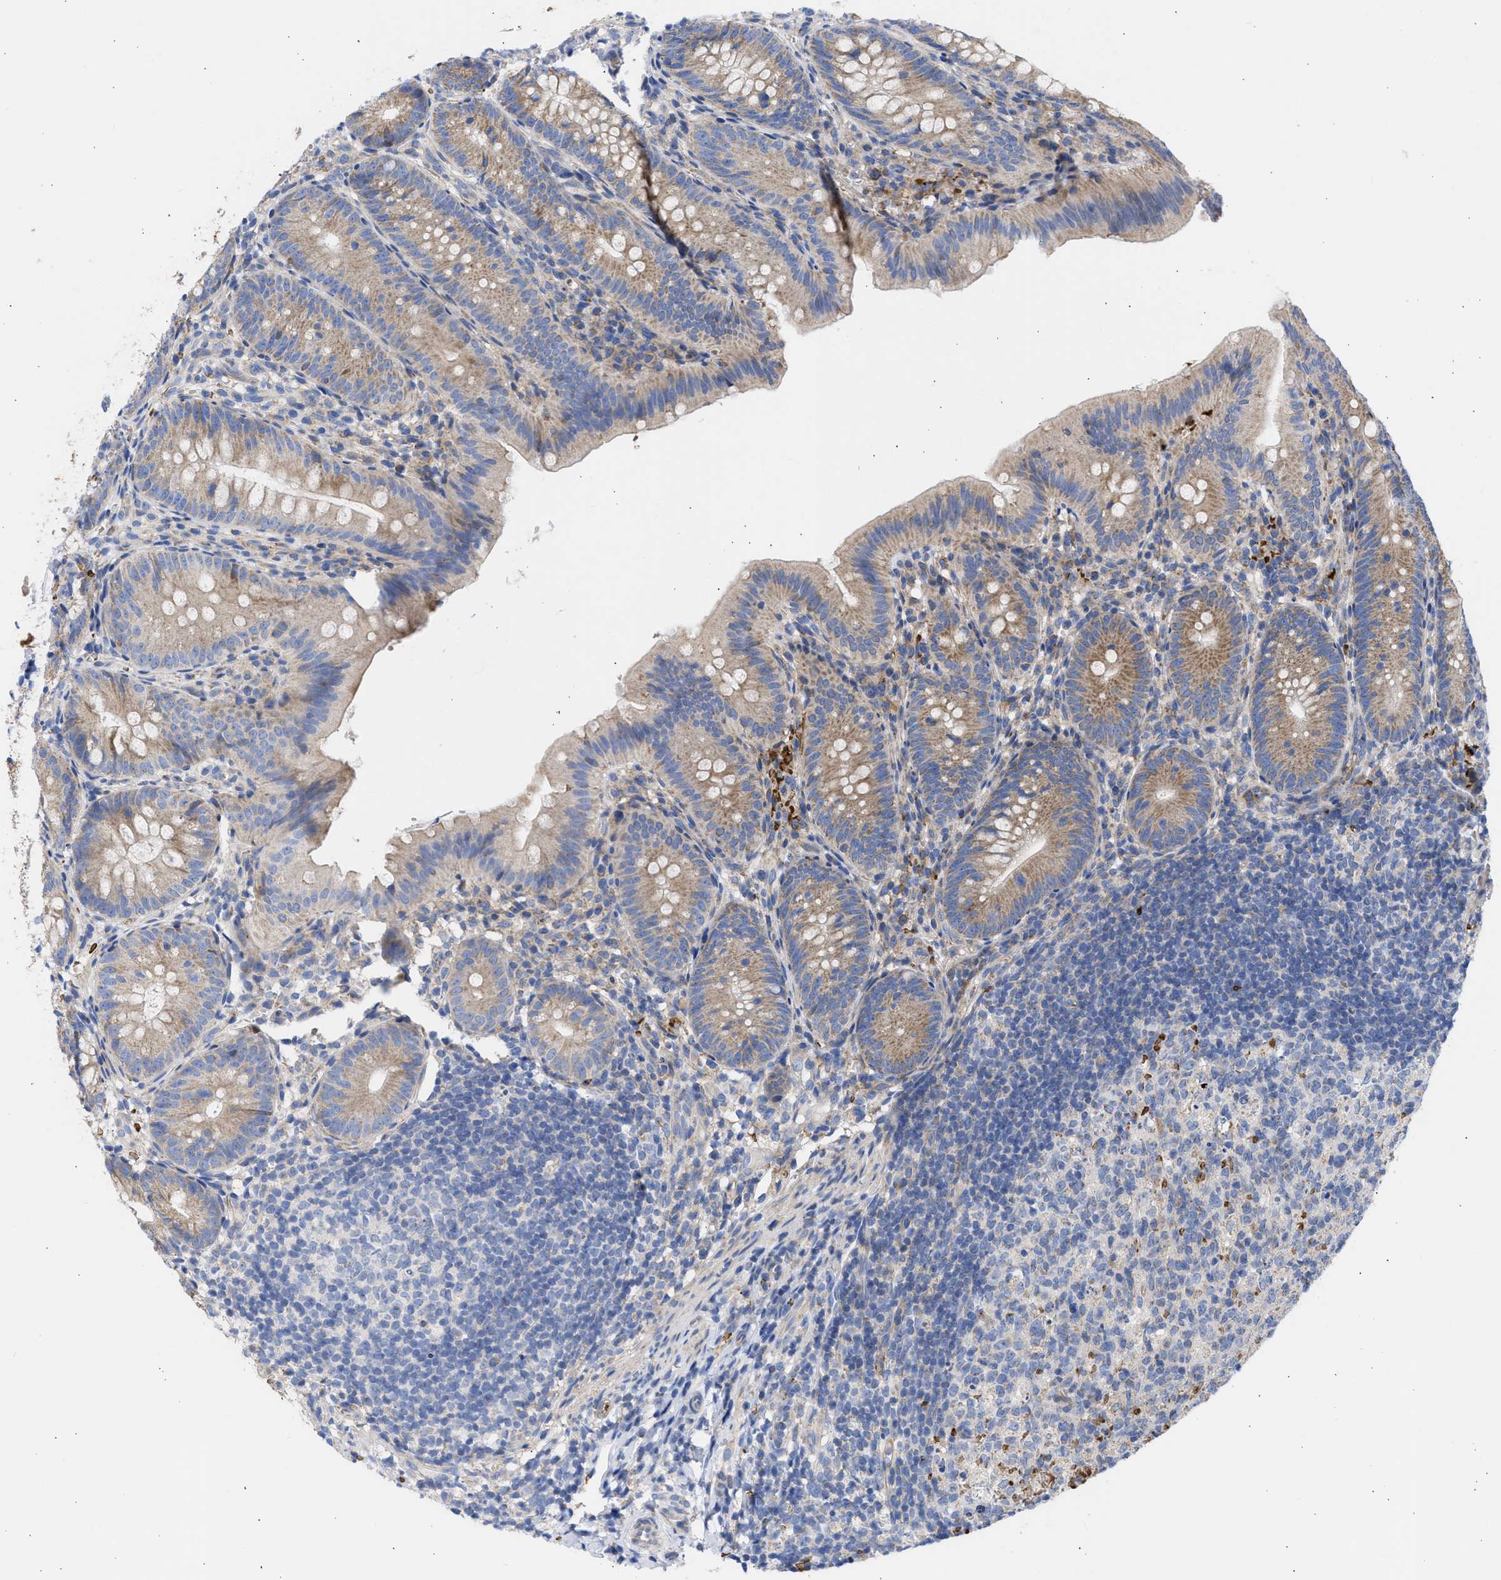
{"staining": {"intensity": "moderate", "quantity": ">75%", "location": "cytoplasmic/membranous"}, "tissue": "appendix", "cell_type": "Glandular cells", "image_type": "normal", "snomed": [{"axis": "morphology", "description": "Normal tissue, NOS"}, {"axis": "topography", "description": "Appendix"}], "caption": "Immunohistochemistry staining of unremarkable appendix, which reveals medium levels of moderate cytoplasmic/membranous positivity in about >75% of glandular cells indicating moderate cytoplasmic/membranous protein staining. The staining was performed using DAB (3,3'-diaminobenzidine) (brown) for protein detection and nuclei were counterstained in hematoxylin (blue).", "gene": "BTG3", "patient": {"sex": "male", "age": 1}}